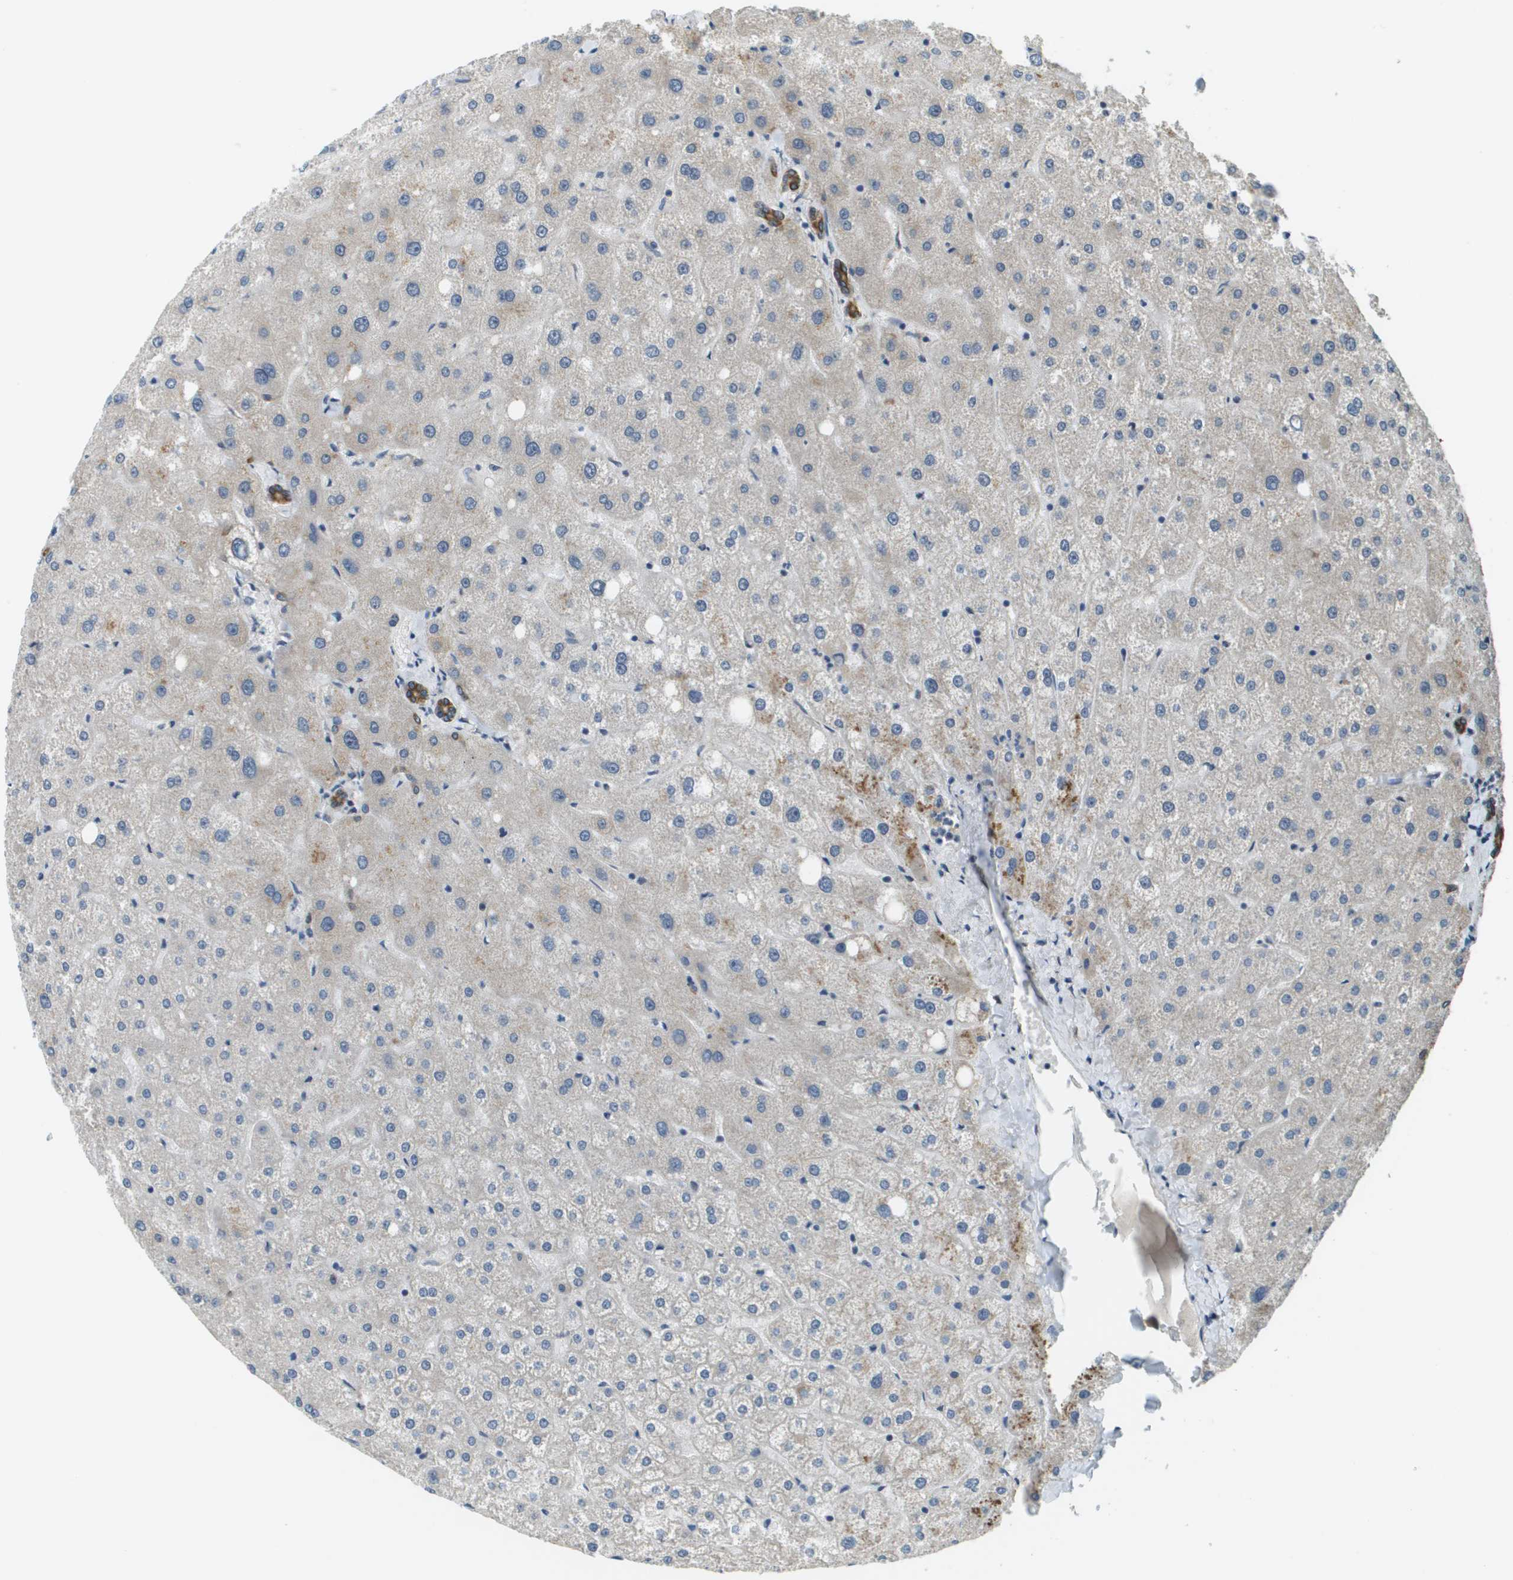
{"staining": {"intensity": "moderate", "quantity": ">75%", "location": "cytoplasmic/membranous"}, "tissue": "liver", "cell_type": "Cholangiocytes", "image_type": "normal", "snomed": [{"axis": "morphology", "description": "Normal tissue, NOS"}, {"axis": "topography", "description": "Liver"}], "caption": "Liver stained with DAB IHC displays medium levels of moderate cytoplasmic/membranous positivity in about >75% of cholangiocytes.", "gene": "CDKN2C", "patient": {"sex": "male", "age": 73}}